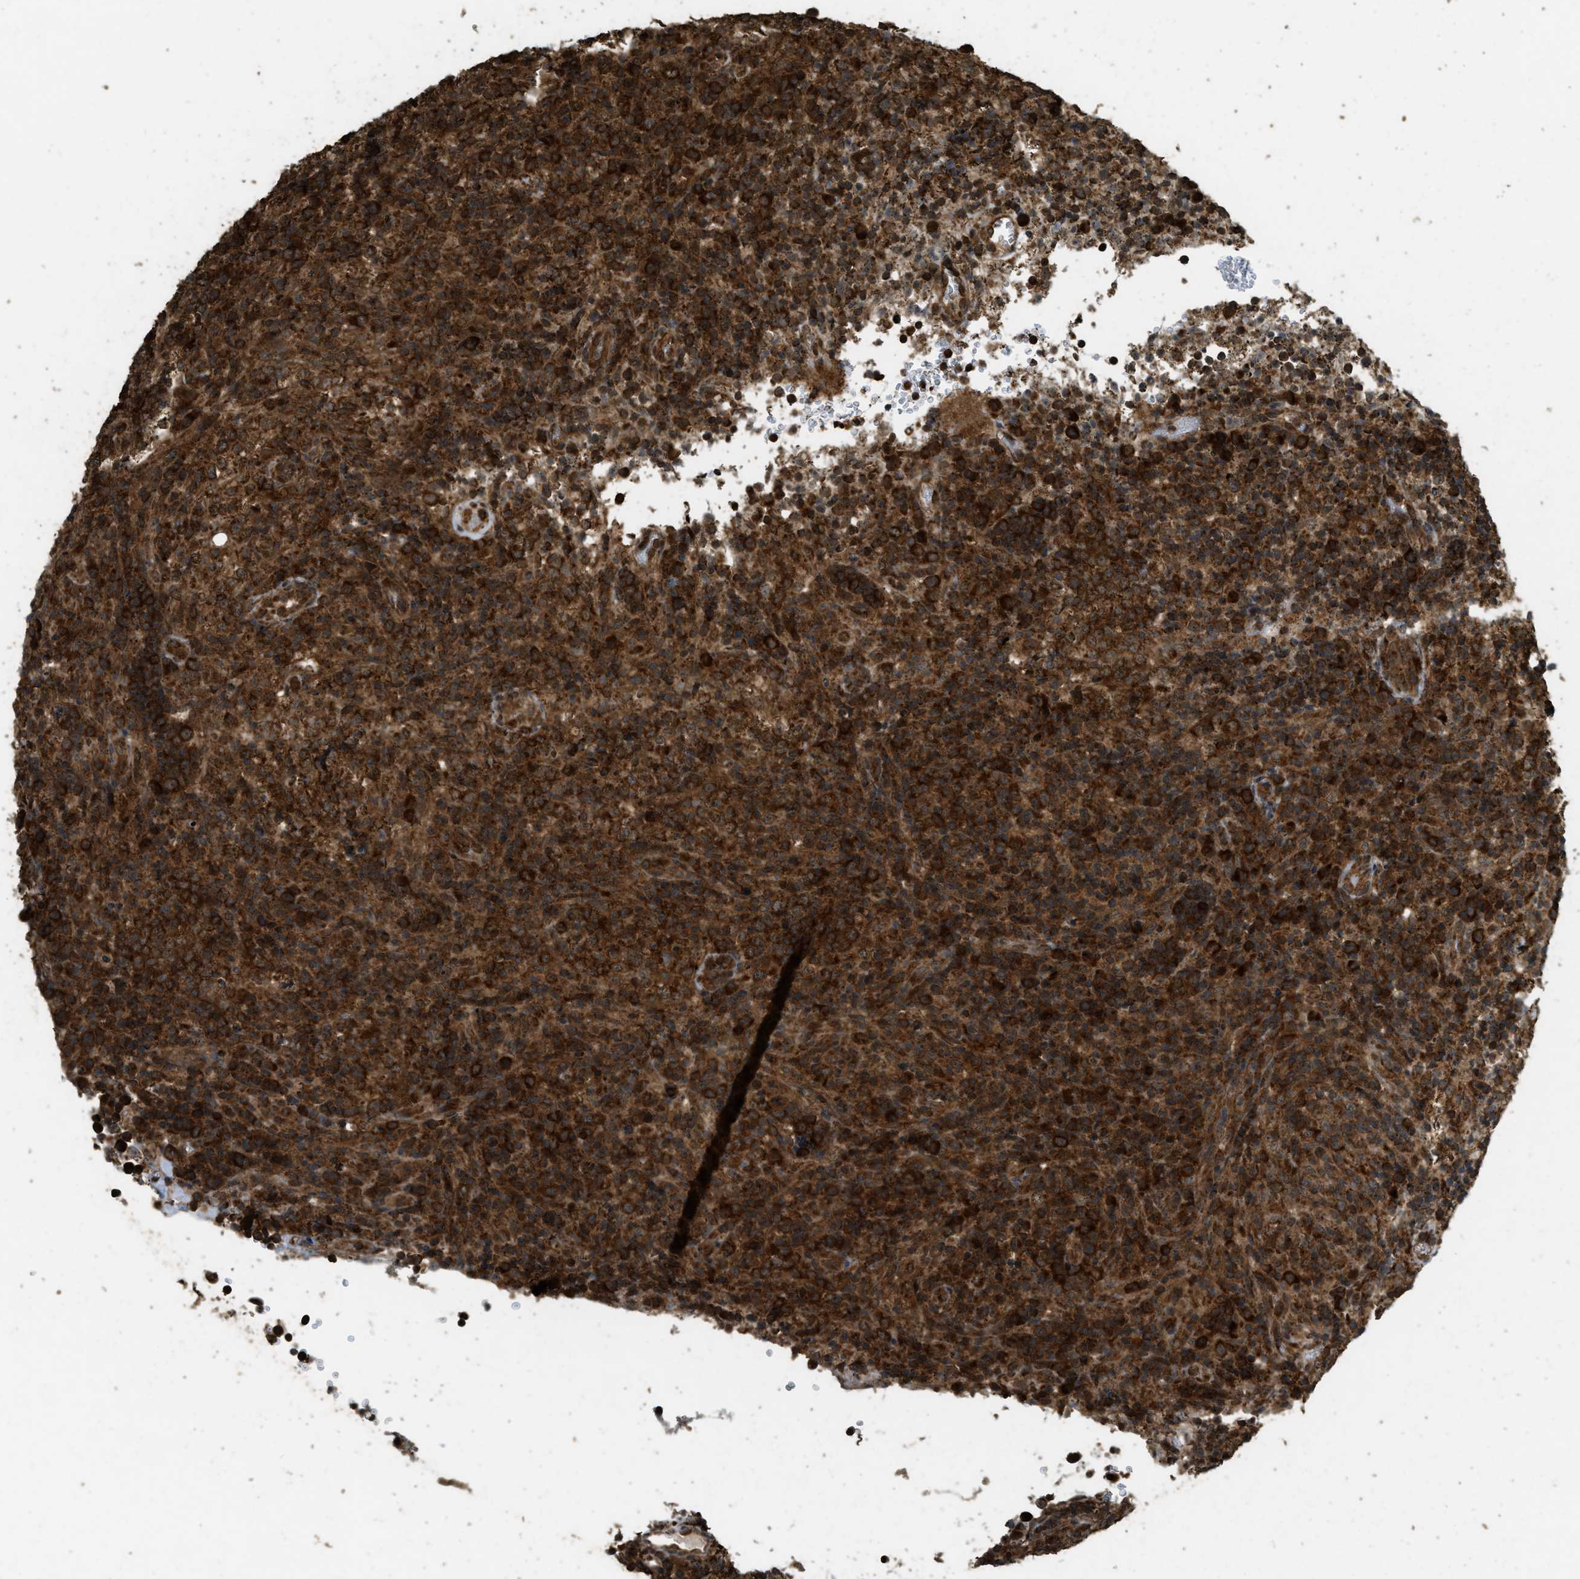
{"staining": {"intensity": "strong", "quantity": ">75%", "location": "cytoplasmic/membranous"}, "tissue": "lymphoma", "cell_type": "Tumor cells", "image_type": "cancer", "snomed": [{"axis": "morphology", "description": "Malignant lymphoma, non-Hodgkin's type, High grade"}, {"axis": "topography", "description": "Lymph node"}], "caption": "Protein expression analysis of human malignant lymphoma, non-Hodgkin's type (high-grade) reveals strong cytoplasmic/membranous staining in about >75% of tumor cells. The protein is stained brown, and the nuclei are stained in blue (DAB IHC with brightfield microscopy, high magnification).", "gene": "CTPS1", "patient": {"sex": "female", "age": 76}}